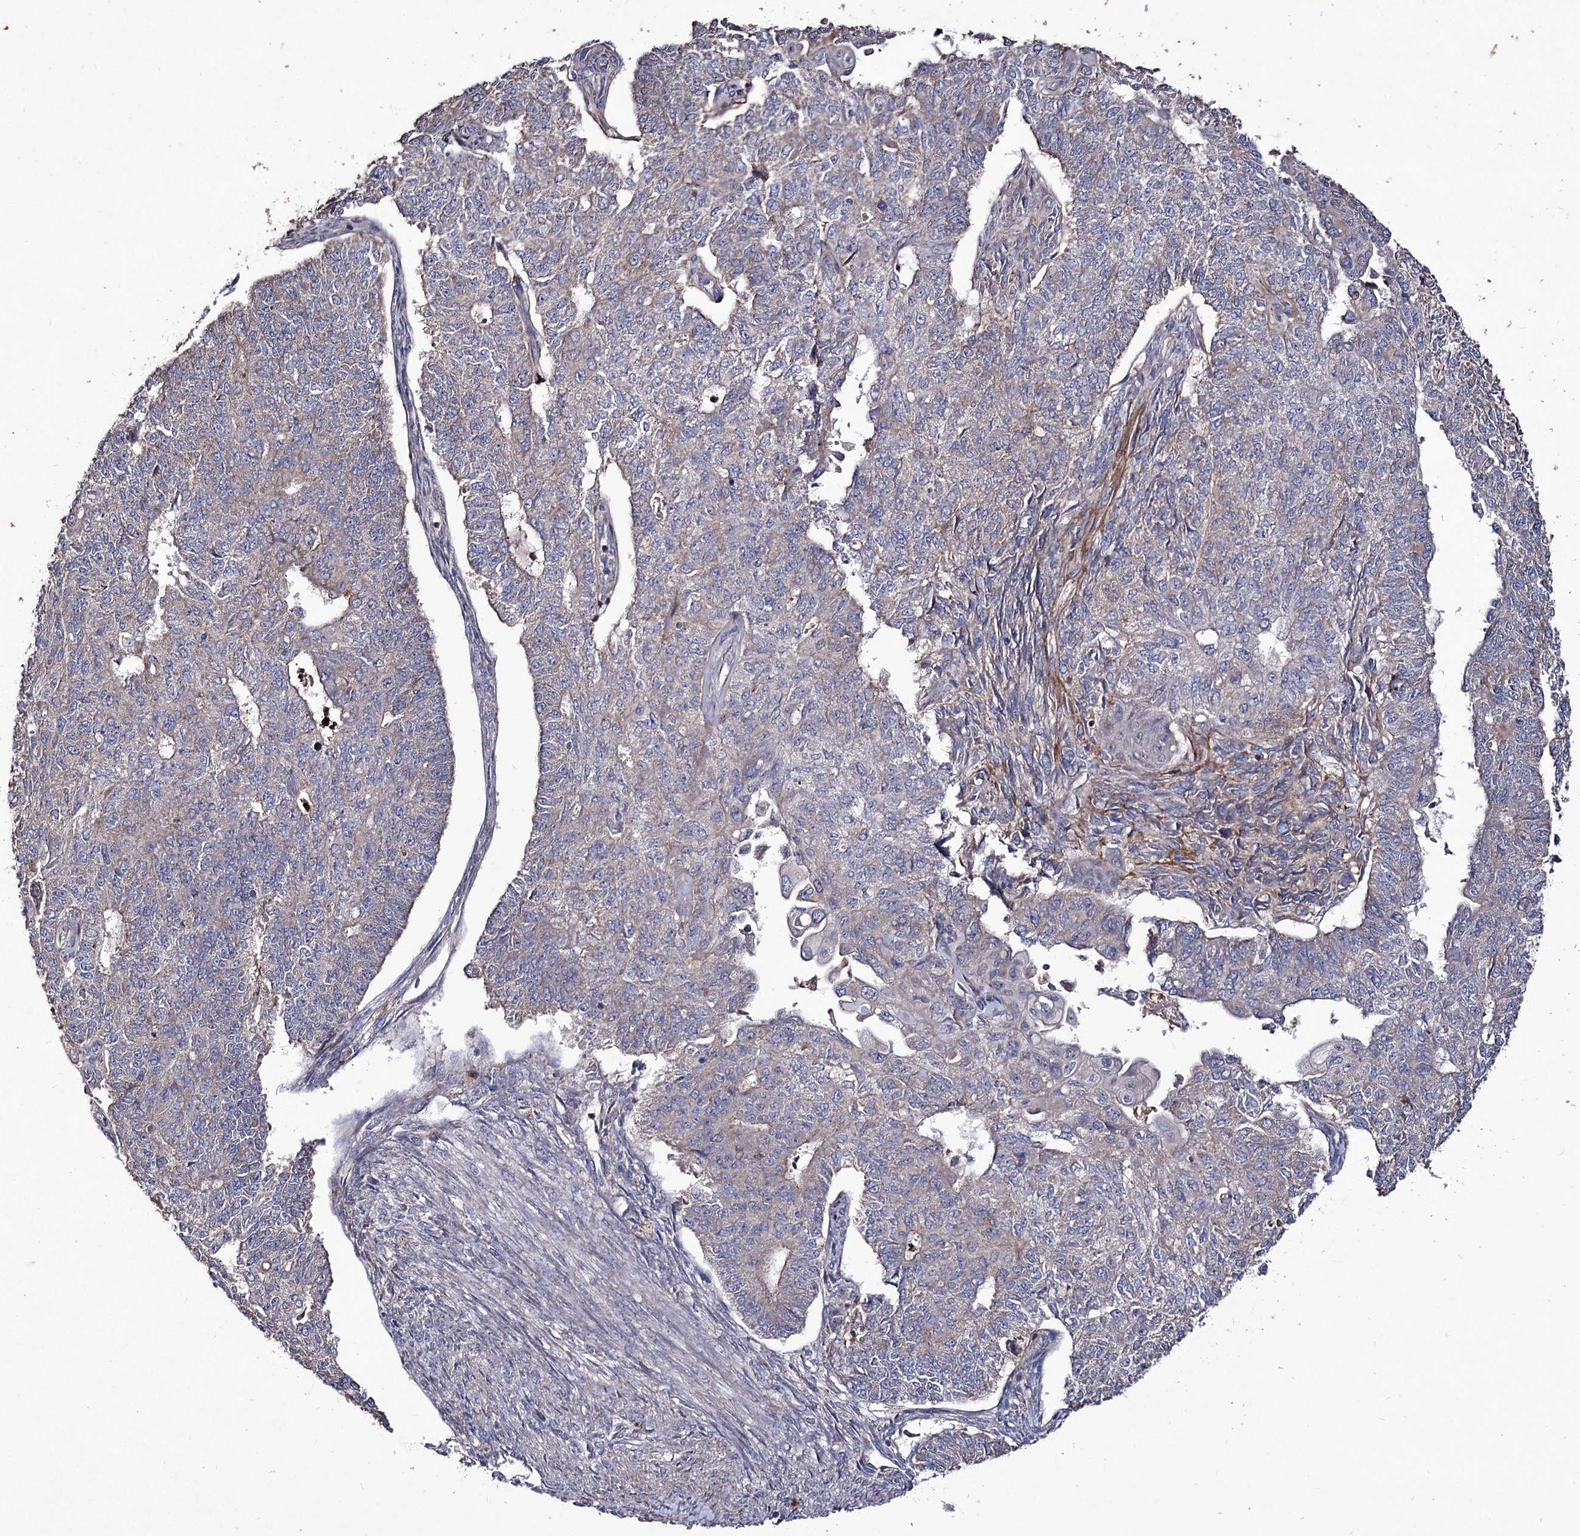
{"staining": {"intensity": "negative", "quantity": "none", "location": "none"}, "tissue": "endometrial cancer", "cell_type": "Tumor cells", "image_type": "cancer", "snomed": [{"axis": "morphology", "description": "Adenocarcinoma, NOS"}, {"axis": "topography", "description": "Endometrium"}], "caption": "Immunohistochemistry micrograph of human endometrial adenocarcinoma stained for a protein (brown), which exhibits no expression in tumor cells.", "gene": "MYO1H", "patient": {"sex": "female", "age": 32}}